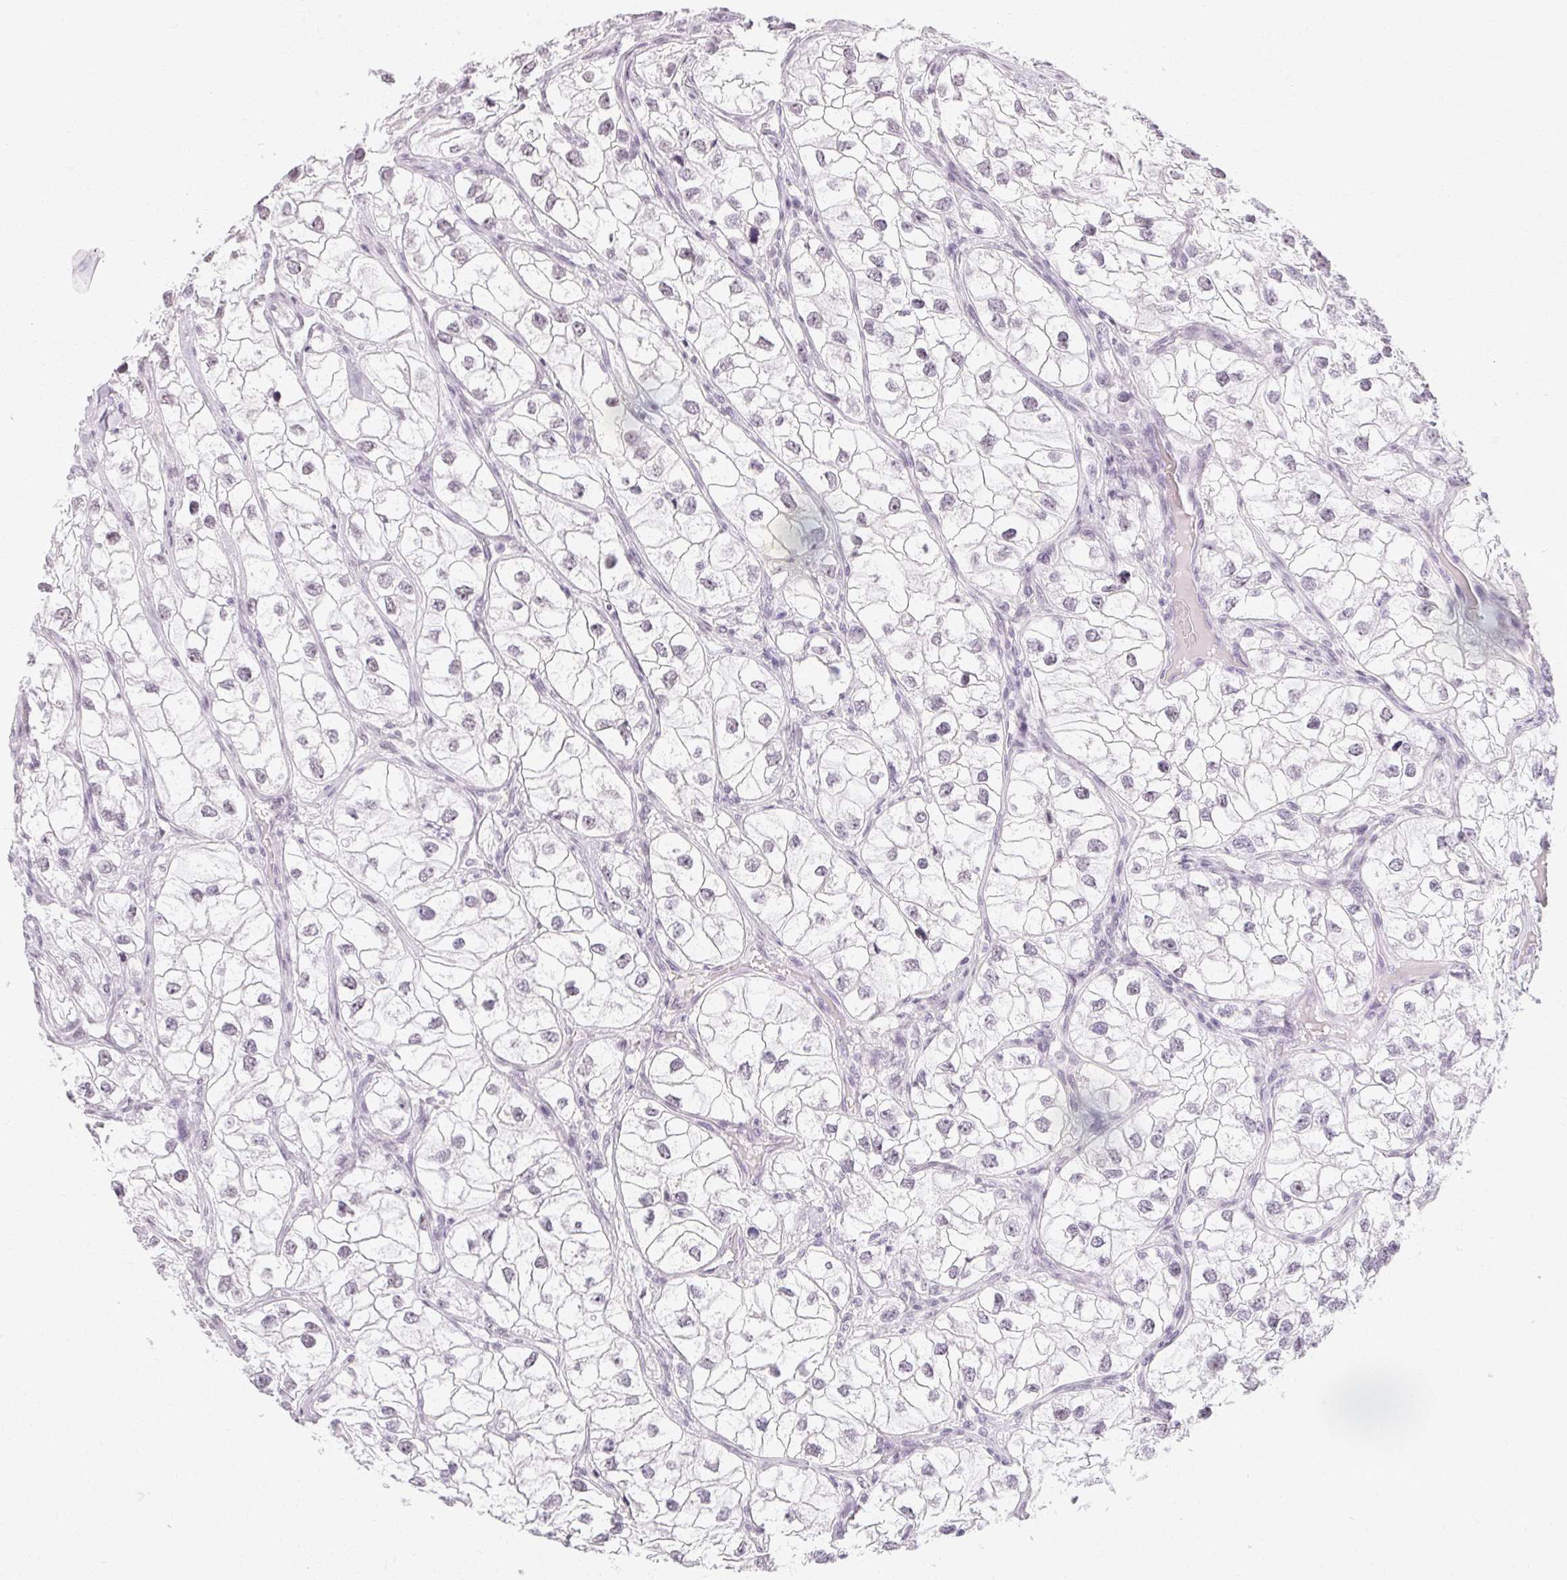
{"staining": {"intensity": "negative", "quantity": "none", "location": "none"}, "tissue": "renal cancer", "cell_type": "Tumor cells", "image_type": "cancer", "snomed": [{"axis": "morphology", "description": "Adenocarcinoma, NOS"}, {"axis": "topography", "description": "Kidney"}], "caption": "Image shows no protein positivity in tumor cells of renal cancer tissue.", "gene": "SYNPR", "patient": {"sex": "male", "age": 59}}